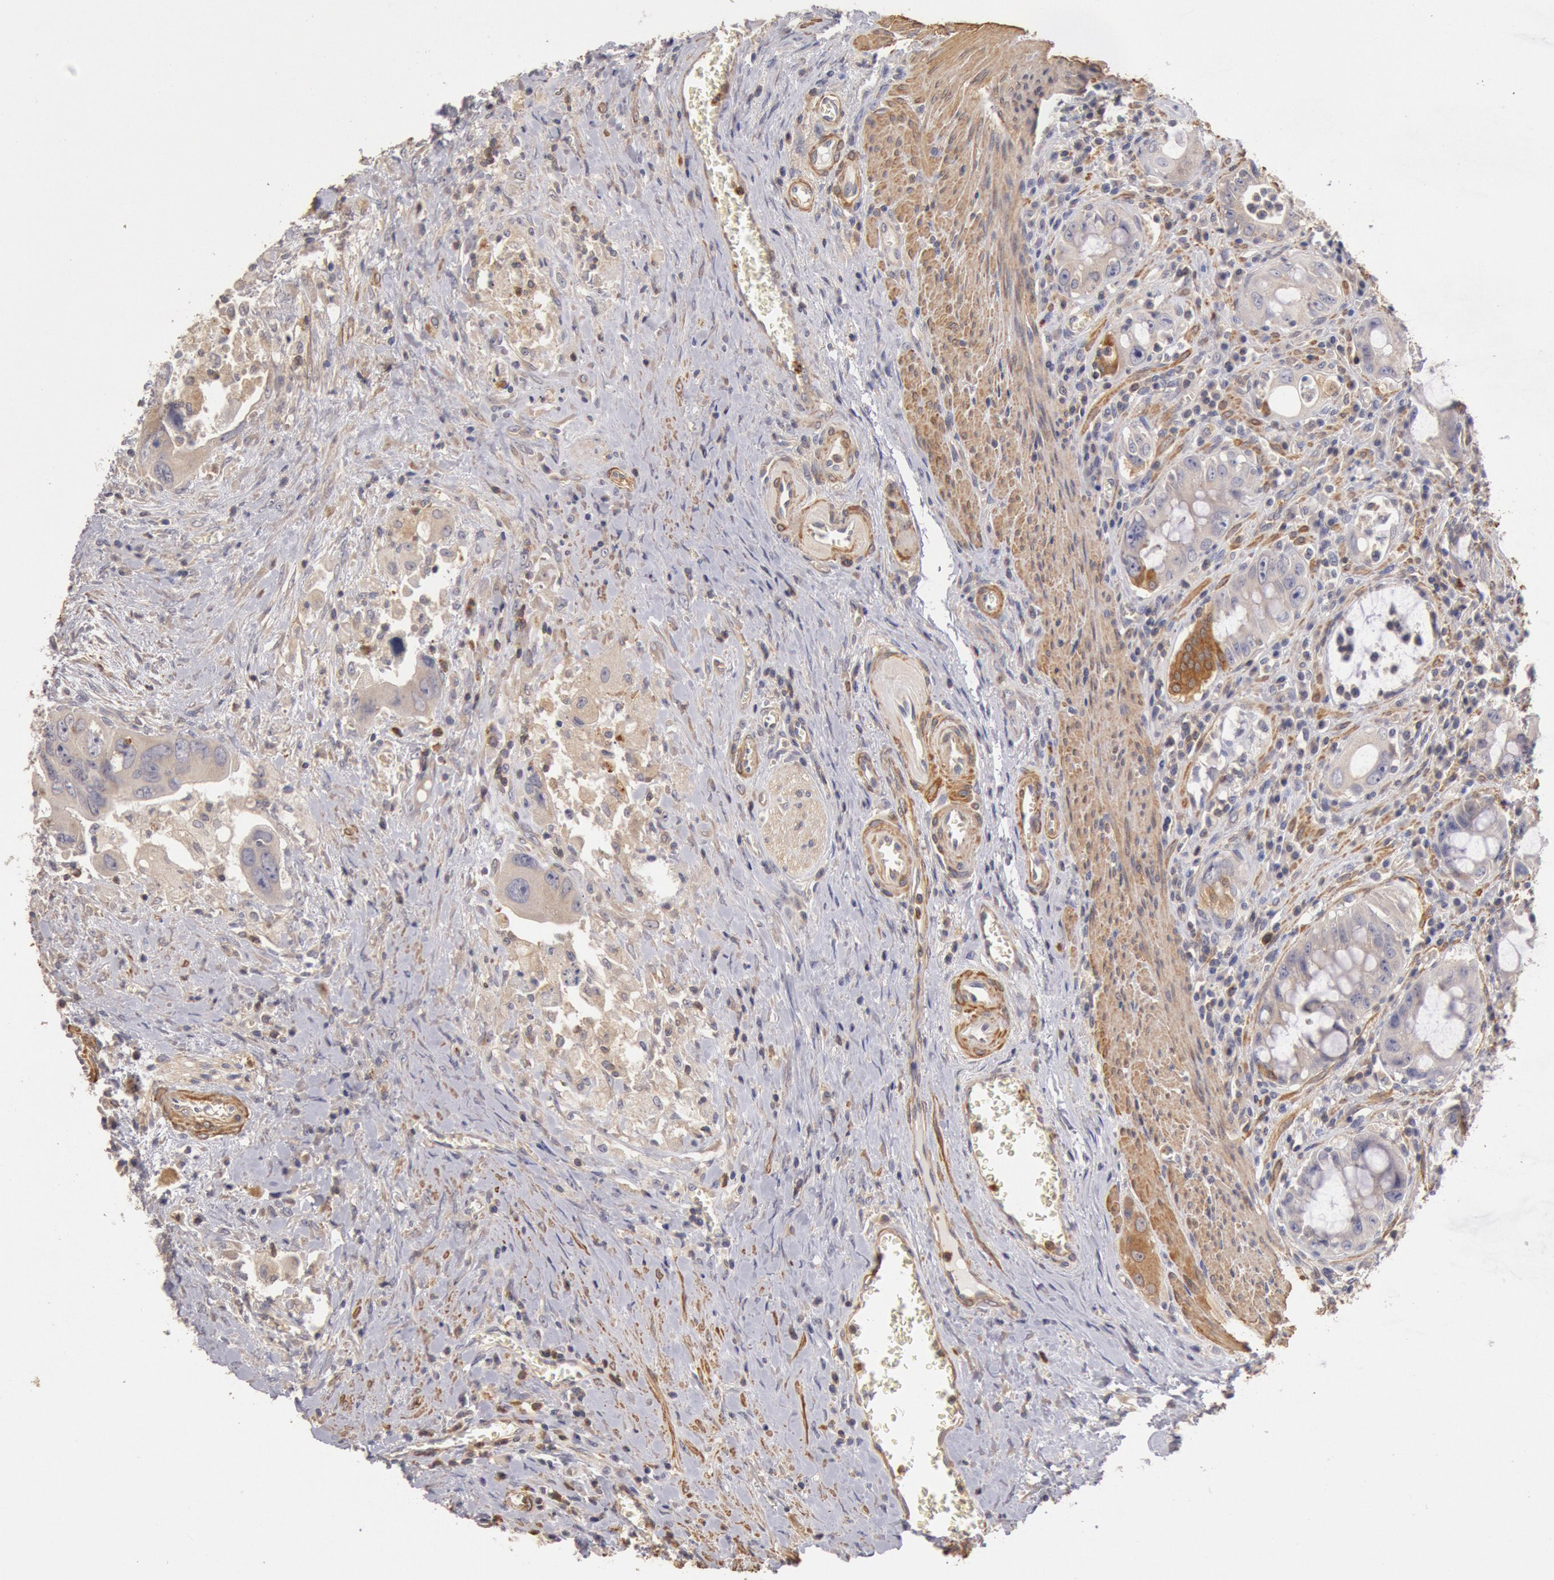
{"staining": {"intensity": "weak", "quantity": ">75%", "location": "cytoplasmic/membranous"}, "tissue": "colorectal cancer", "cell_type": "Tumor cells", "image_type": "cancer", "snomed": [{"axis": "morphology", "description": "Adenocarcinoma, NOS"}, {"axis": "topography", "description": "Rectum"}], "caption": "There is low levels of weak cytoplasmic/membranous positivity in tumor cells of colorectal adenocarcinoma, as demonstrated by immunohistochemical staining (brown color).", "gene": "TMED8", "patient": {"sex": "male", "age": 70}}